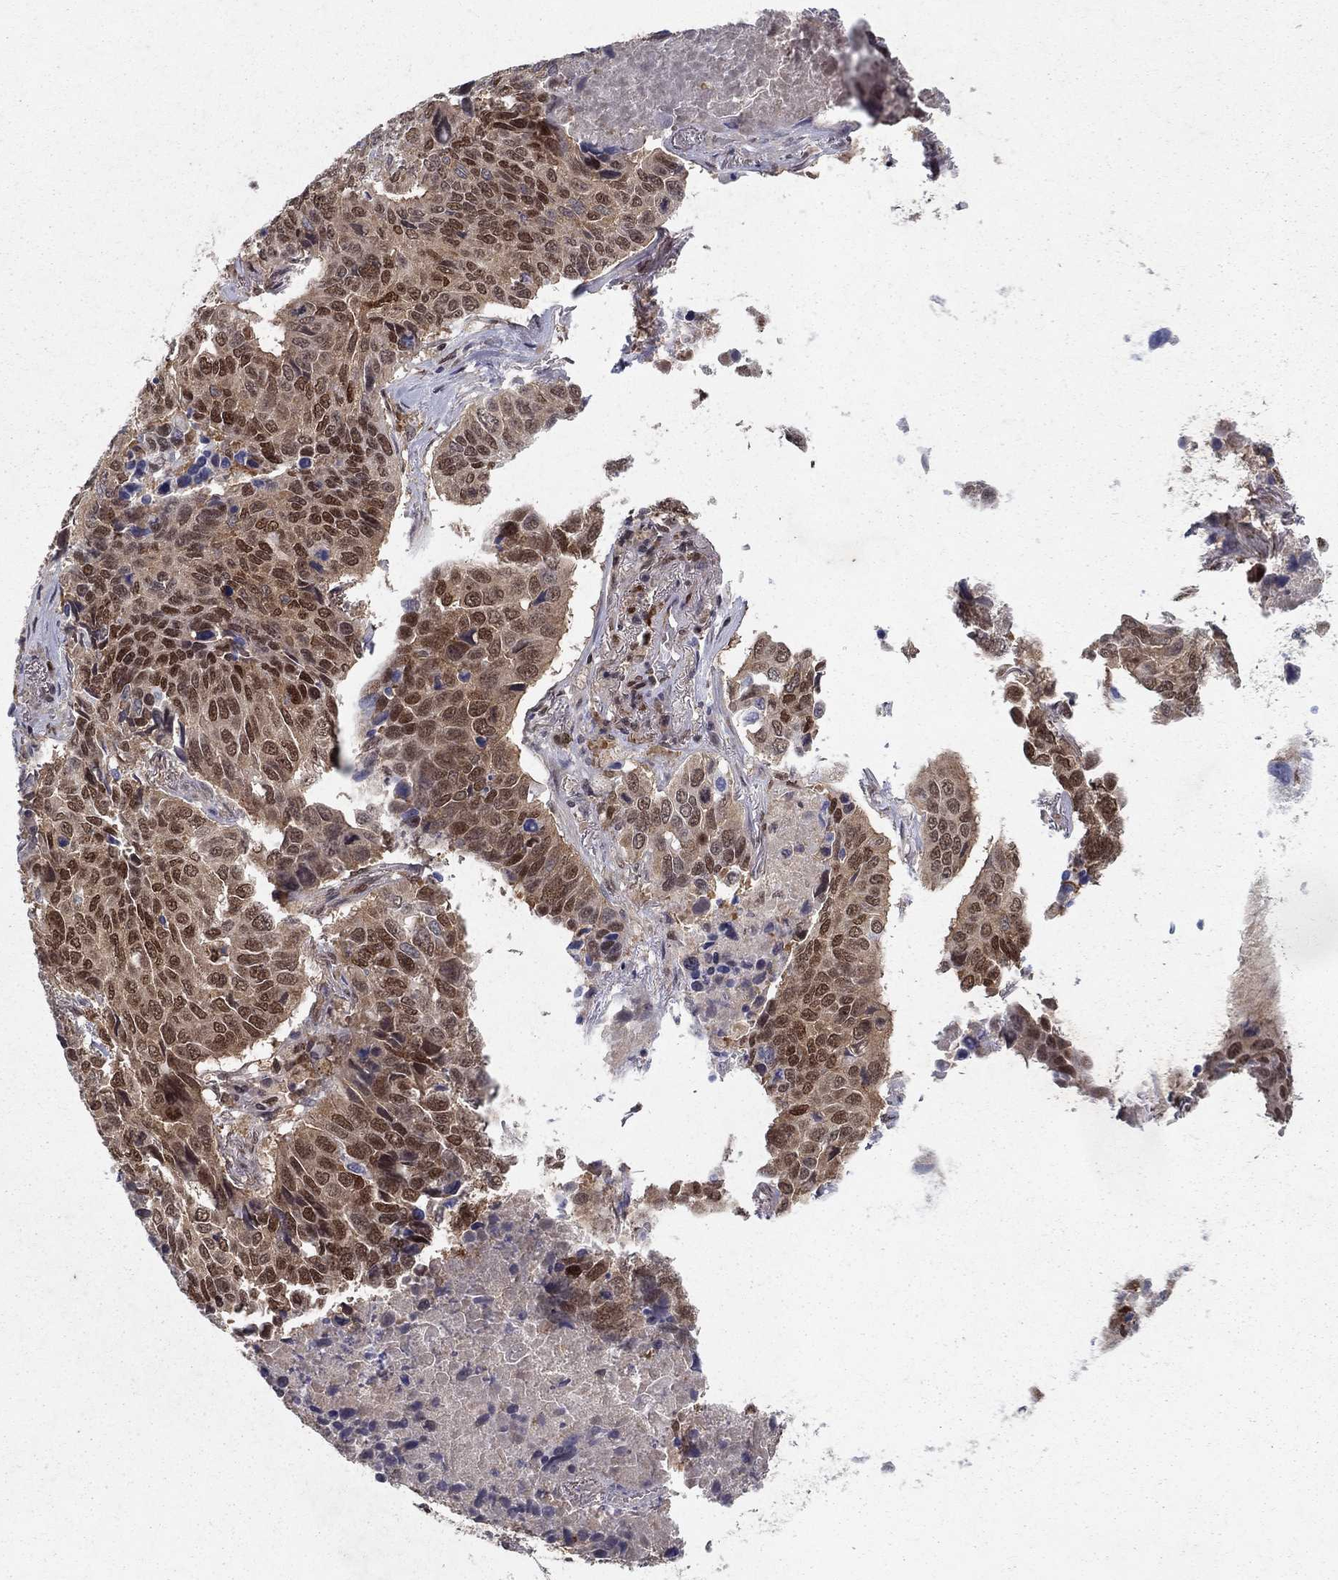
{"staining": {"intensity": "moderate", "quantity": ">75%", "location": "nuclear"}, "tissue": "lung cancer", "cell_type": "Tumor cells", "image_type": "cancer", "snomed": [{"axis": "morphology", "description": "Normal tissue, NOS"}, {"axis": "morphology", "description": "Squamous cell carcinoma, NOS"}, {"axis": "topography", "description": "Bronchus"}, {"axis": "topography", "description": "Lung"}], "caption": "Lung squamous cell carcinoma stained with a brown dye exhibits moderate nuclear positive expression in about >75% of tumor cells.", "gene": "CRTC1", "patient": {"sex": "male", "age": 64}}